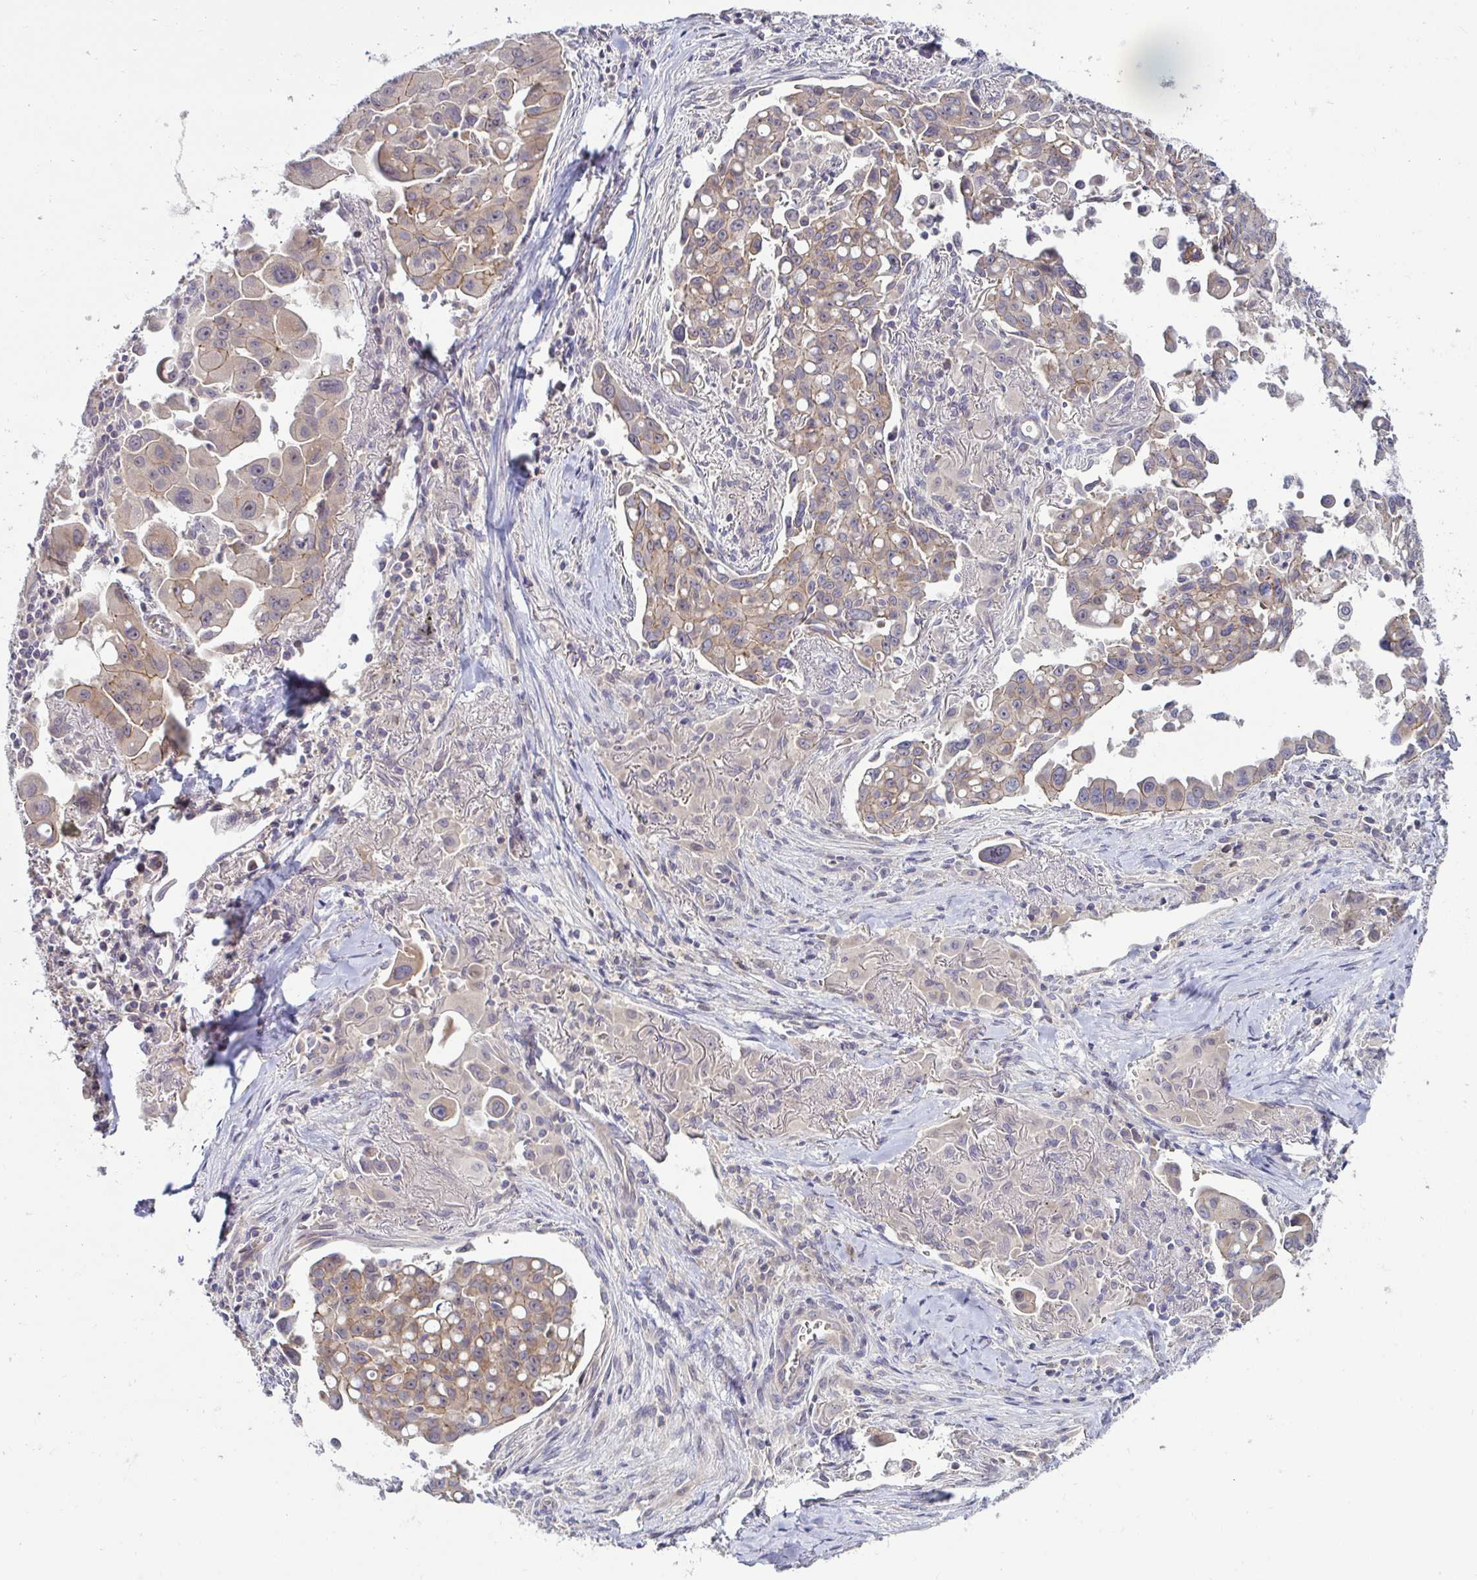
{"staining": {"intensity": "weak", "quantity": ">75%", "location": "cytoplasmic/membranous"}, "tissue": "lung cancer", "cell_type": "Tumor cells", "image_type": "cancer", "snomed": [{"axis": "morphology", "description": "Adenocarcinoma, NOS"}, {"axis": "topography", "description": "Lung"}], "caption": "Protein staining of adenocarcinoma (lung) tissue displays weak cytoplasmic/membranous expression in approximately >75% of tumor cells. (brown staining indicates protein expression, while blue staining denotes nuclei).", "gene": "GSTM1", "patient": {"sex": "male", "age": 68}}